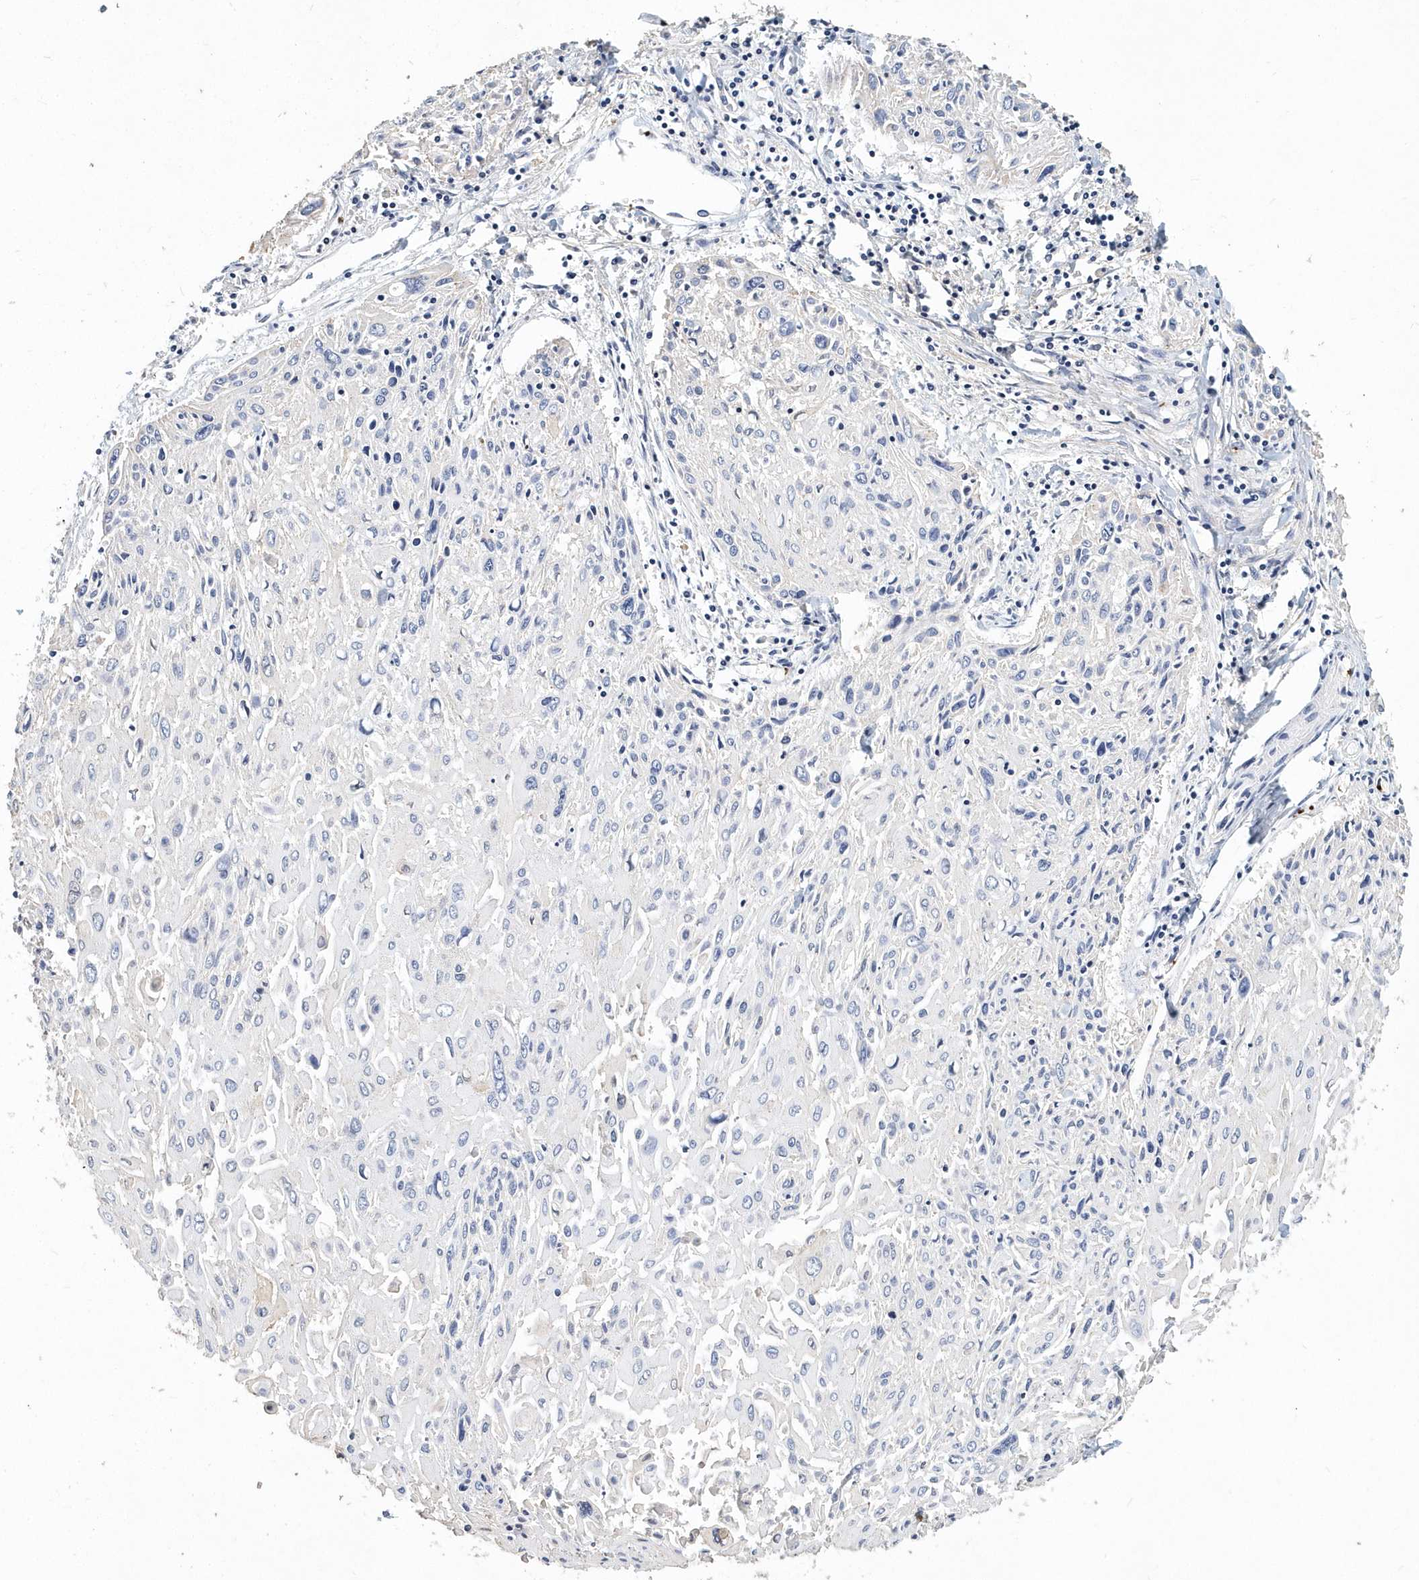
{"staining": {"intensity": "negative", "quantity": "none", "location": "none"}, "tissue": "cervical cancer", "cell_type": "Tumor cells", "image_type": "cancer", "snomed": [{"axis": "morphology", "description": "Squamous cell carcinoma, NOS"}, {"axis": "topography", "description": "Cervix"}], "caption": "Human cervical cancer (squamous cell carcinoma) stained for a protein using IHC reveals no expression in tumor cells.", "gene": "ITGA2B", "patient": {"sex": "female", "age": 51}}